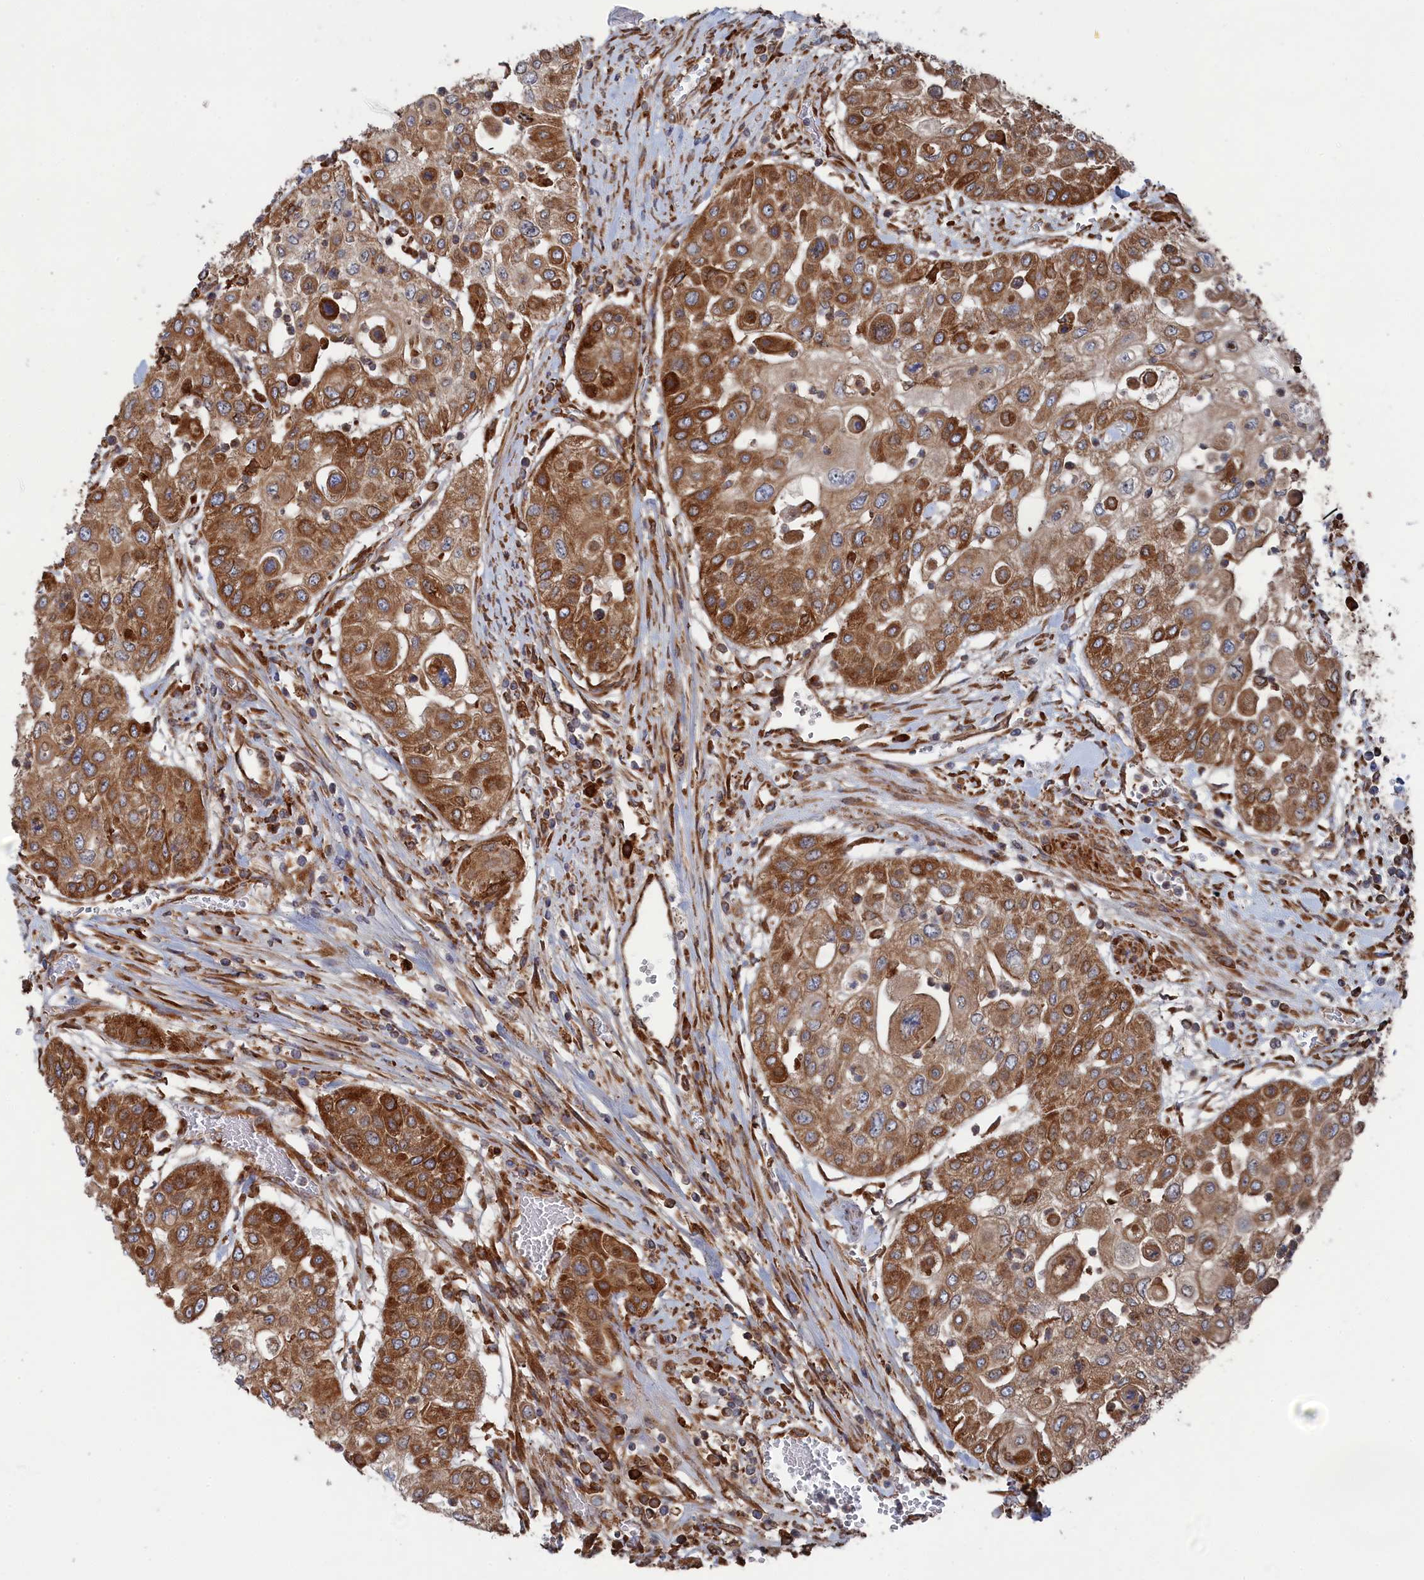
{"staining": {"intensity": "moderate", "quantity": ">75%", "location": "cytoplasmic/membranous"}, "tissue": "urothelial cancer", "cell_type": "Tumor cells", "image_type": "cancer", "snomed": [{"axis": "morphology", "description": "Urothelial carcinoma, High grade"}, {"axis": "topography", "description": "Urinary bladder"}], "caption": "This is a histology image of IHC staining of high-grade urothelial carcinoma, which shows moderate staining in the cytoplasmic/membranous of tumor cells.", "gene": "BPIFB6", "patient": {"sex": "female", "age": 79}}